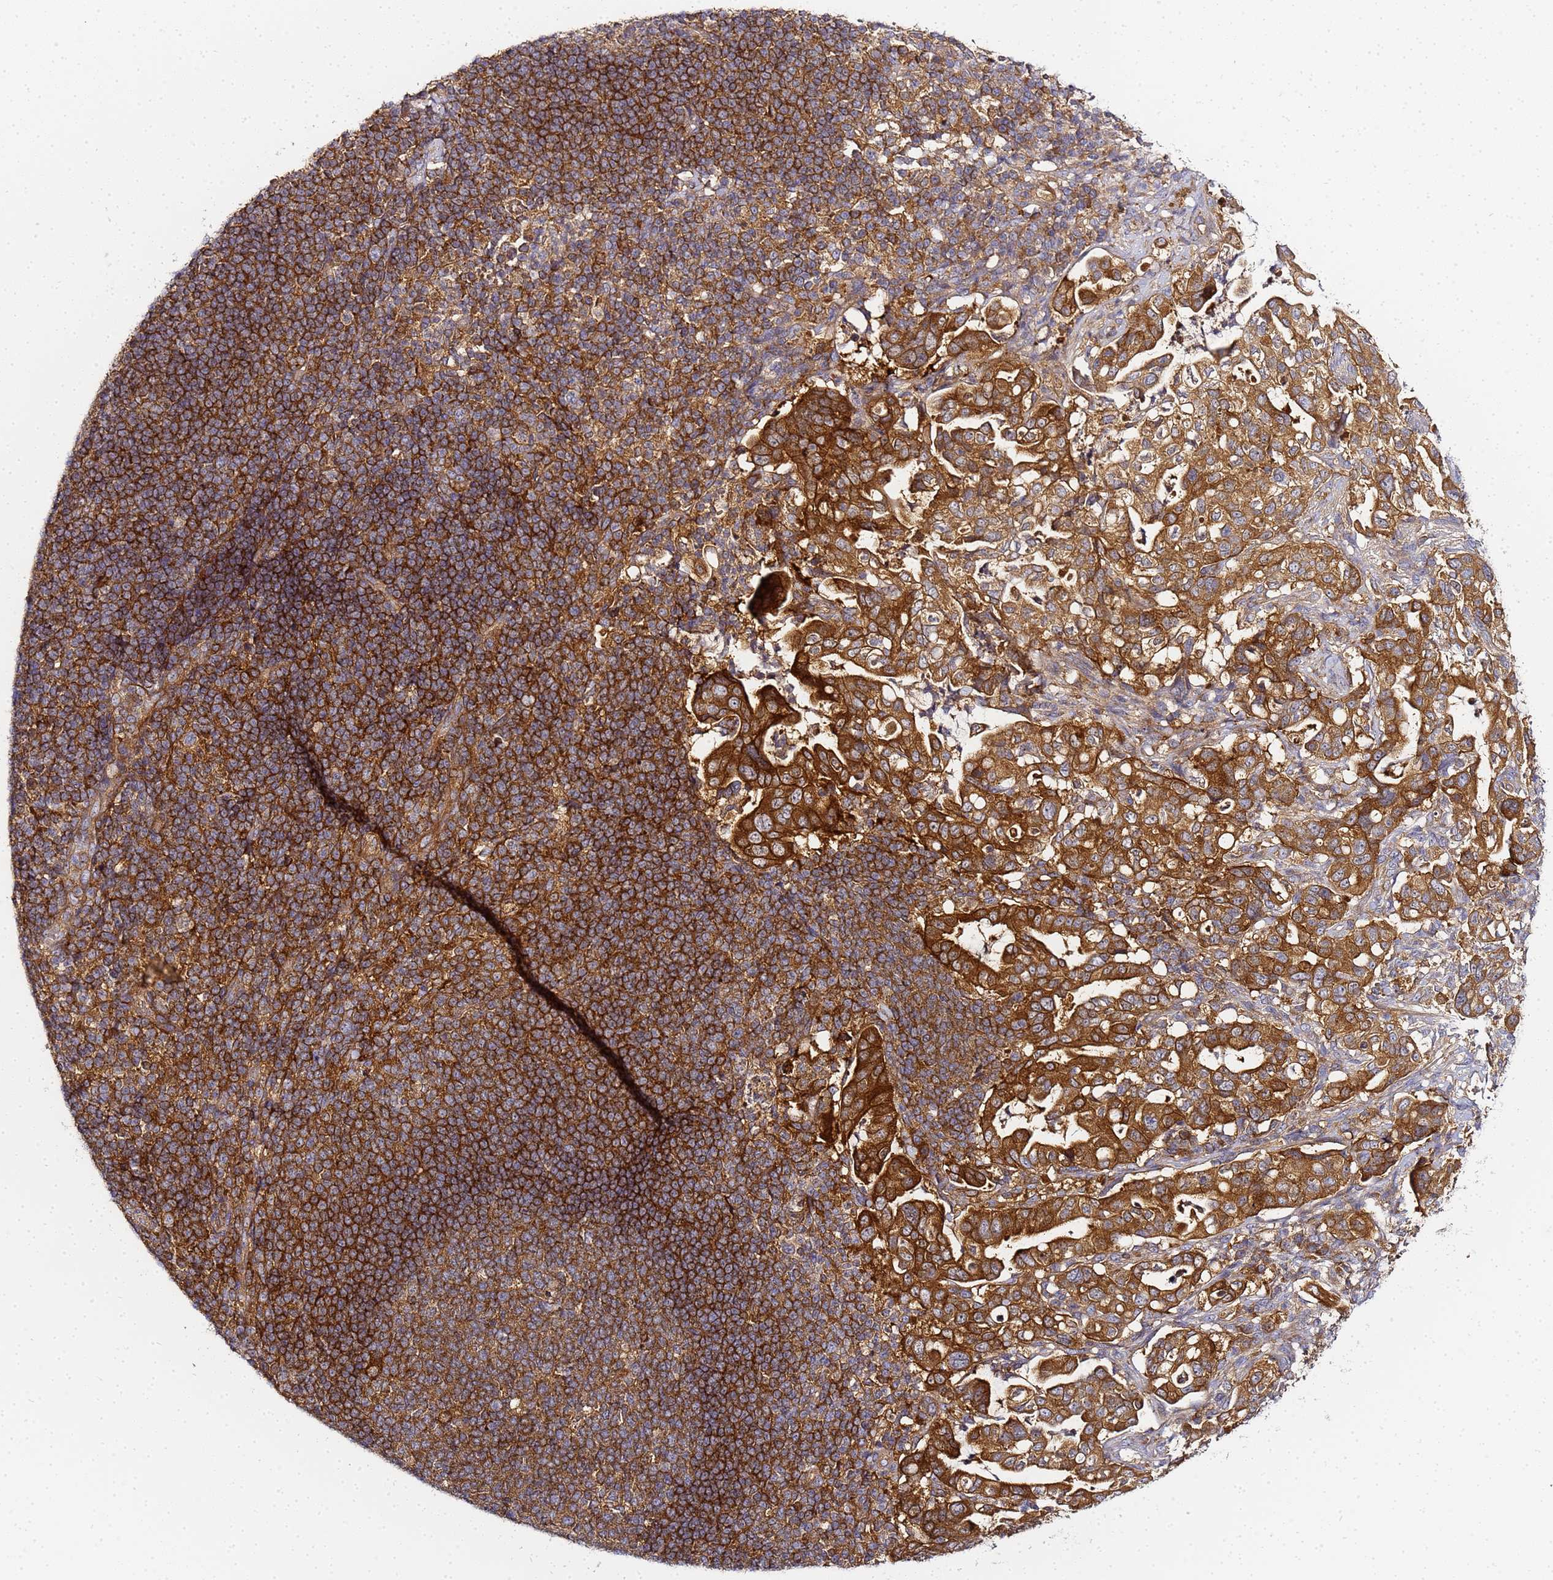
{"staining": {"intensity": "strong", "quantity": ">75%", "location": "cytoplasmic/membranous"}, "tissue": "pancreatic cancer", "cell_type": "Tumor cells", "image_type": "cancer", "snomed": [{"axis": "morphology", "description": "Normal tissue, NOS"}, {"axis": "morphology", "description": "Adenocarcinoma, NOS"}, {"axis": "topography", "description": "Lymph node"}, {"axis": "topography", "description": "Pancreas"}], "caption": "An image of pancreatic cancer (adenocarcinoma) stained for a protein displays strong cytoplasmic/membranous brown staining in tumor cells. (brown staining indicates protein expression, while blue staining denotes nuclei).", "gene": "CHM", "patient": {"sex": "female", "age": 67}}